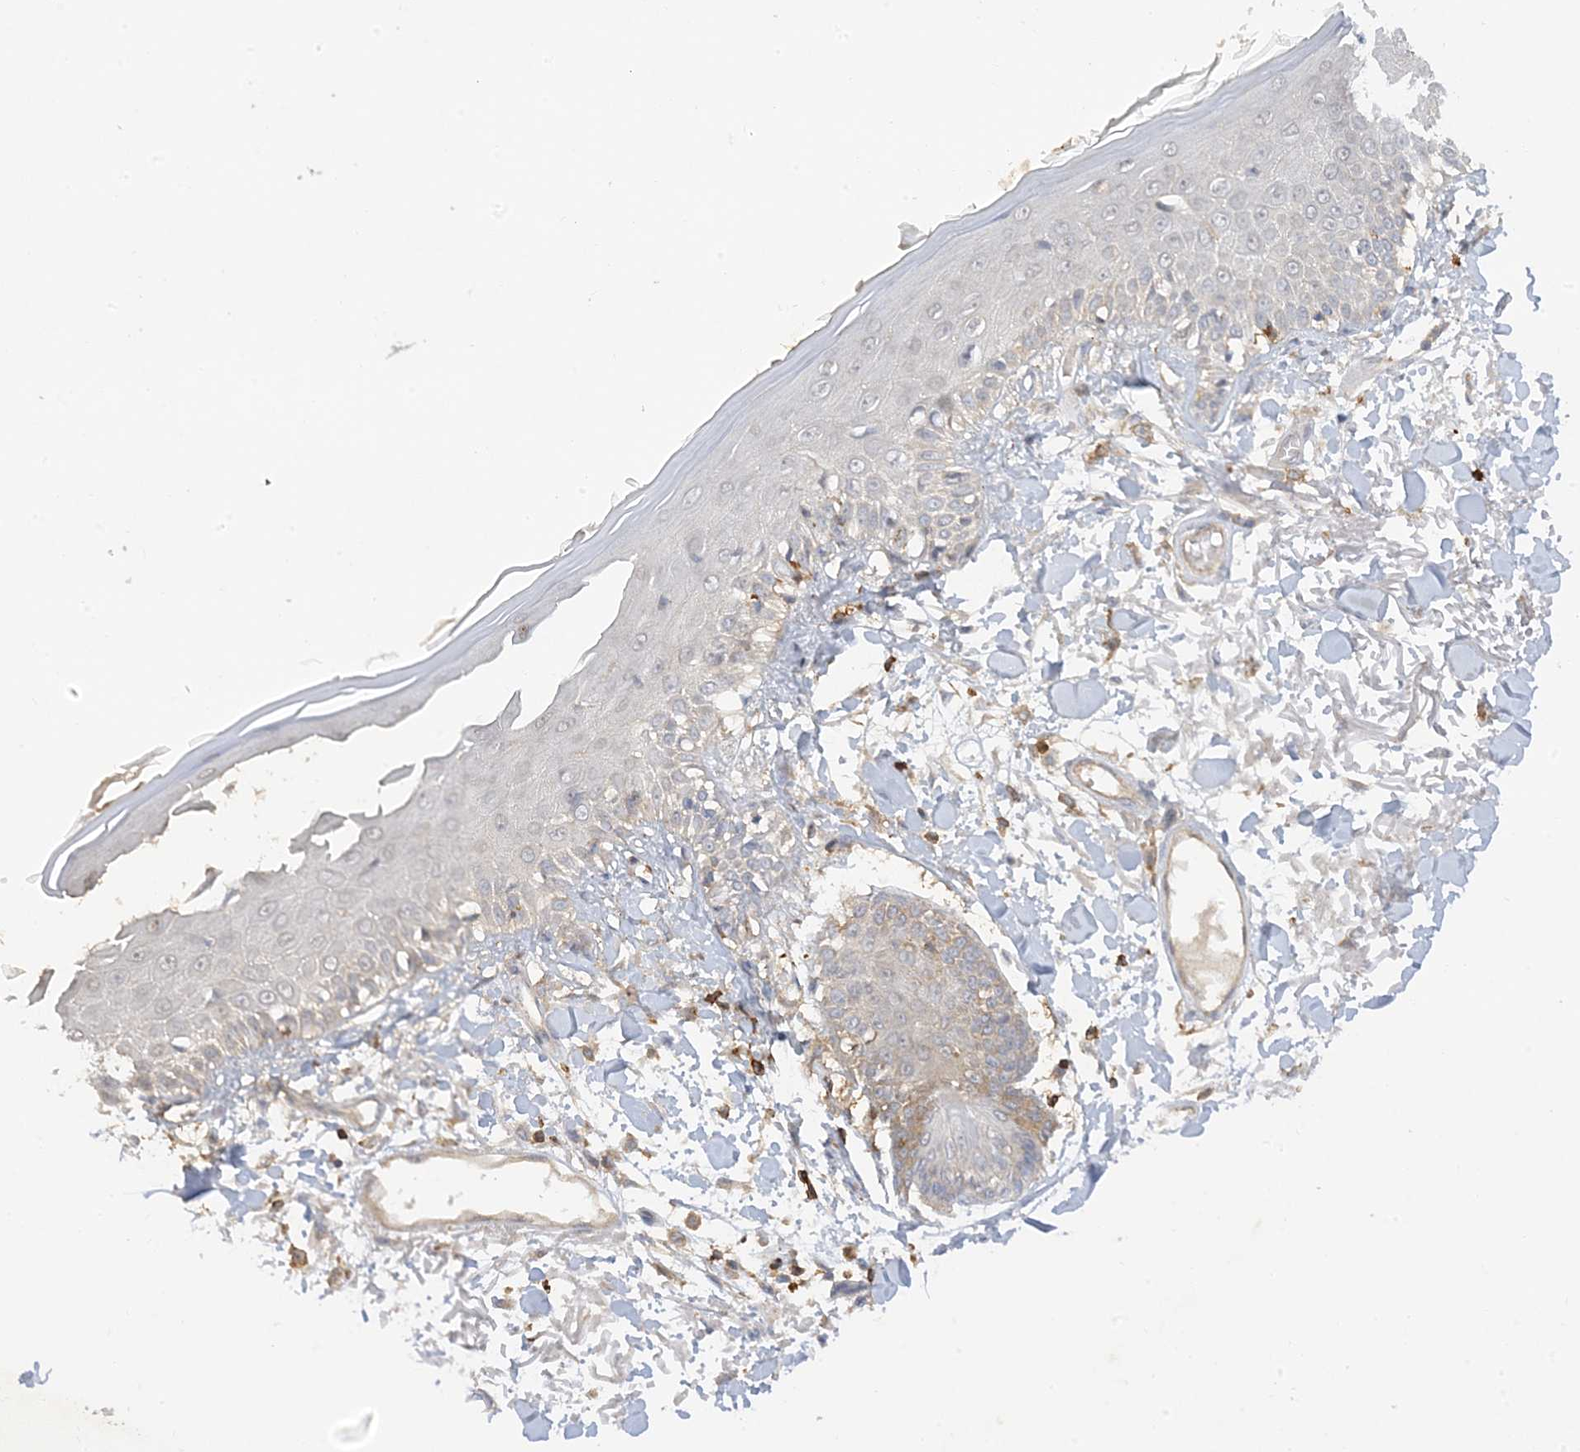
{"staining": {"intensity": "weak", "quantity": ">75%", "location": "cytoplasmic/membranous"}, "tissue": "skin", "cell_type": "Fibroblasts", "image_type": "normal", "snomed": [{"axis": "morphology", "description": "Normal tissue, NOS"}, {"axis": "morphology", "description": "Squamous cell carcinoma, NOS"}, {"axis": "topography", "description": "Skin"}, {"axis": "topography", "description": "Peripheral nerve tissue"}], "caption": "IHC image of unremarkable skin stained for a protein (brown), which reveals low levels of weak cytoplasmic/membranous staining in approximately >75% of fibroblasts.", "gene": "PHACTR2", "patient": {"sex": "male", "age": 83}}